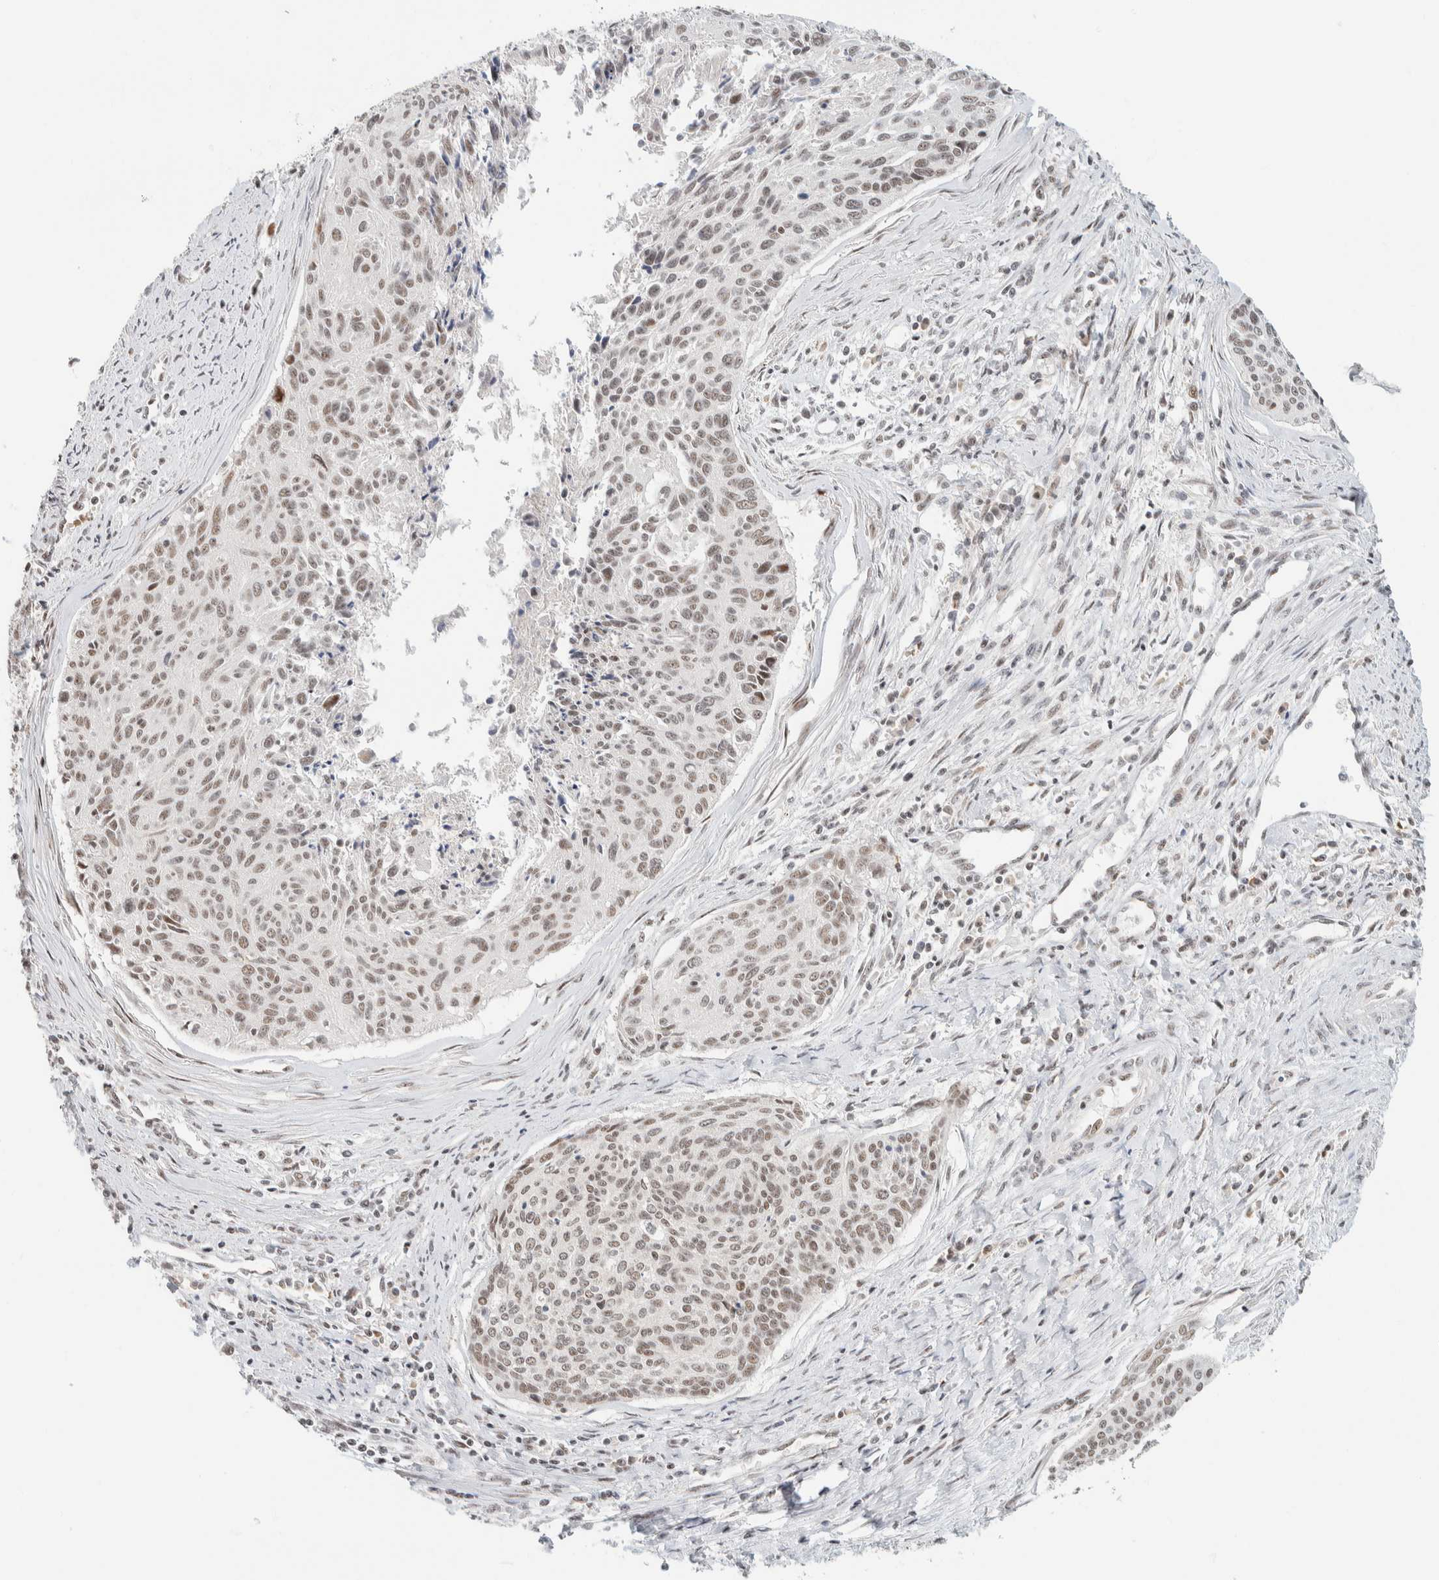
{"staining": {"intensity": "moderate", "quantity": ">75%", "location": "nuclear"}, "tissue": "cervical cancer", "cell_type": "Tumor cells", "image_type": "cancer", "snomed": [{"axis": "morphology", "description": "Squamous cell carcinoma, NOS"}, {"axis": "topography", "description": "Cervix"}], "caption": "A brown stain labels moderate nuclear staining of a protein in human cervical cancer tumor cells. (DAB (3,3'-diaminobenzidine) IHC, brown staining for protein, blue staining for nuclei).", "gene": "ZBTB2", "patient": {"sex": "female", "age": 55}}